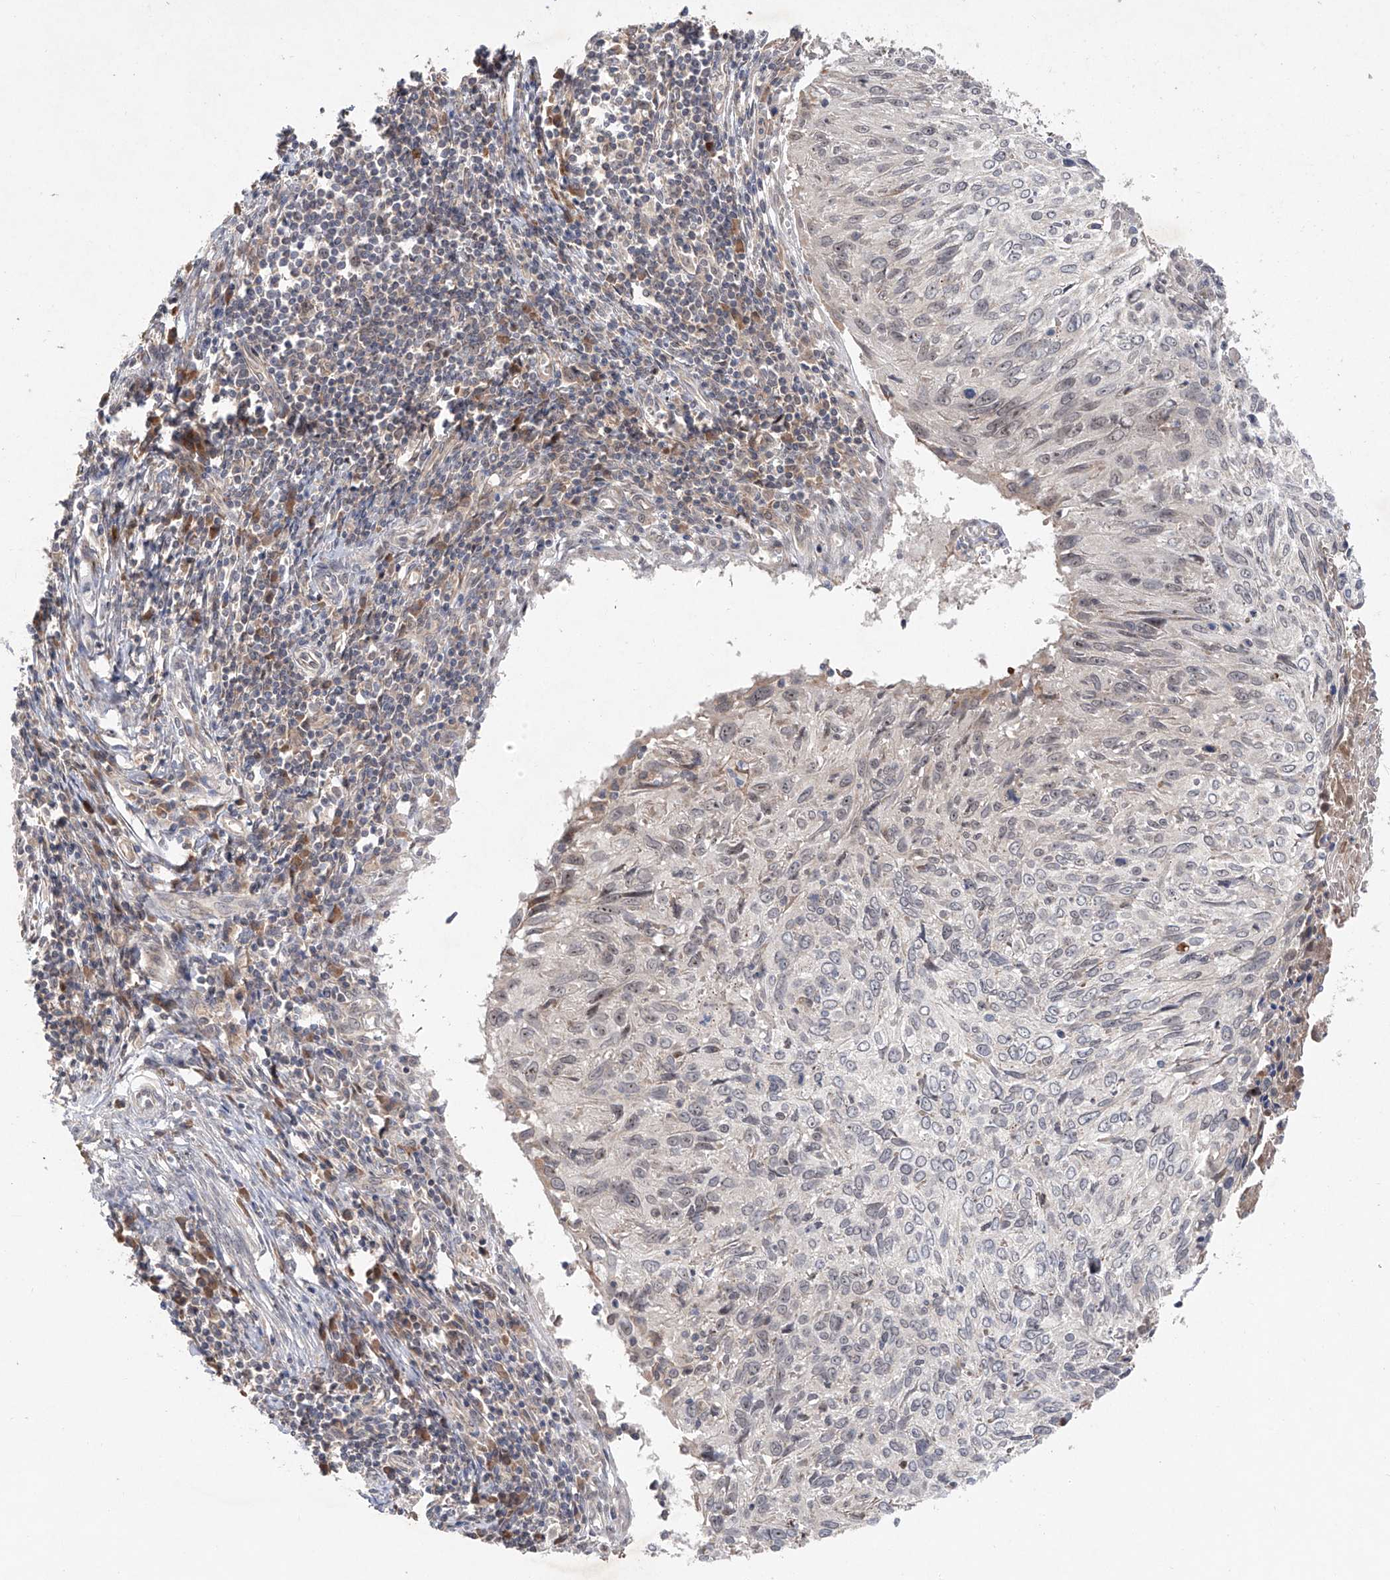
{"staining": {"intensity": "negative", "quantity": "none", "location": "none"}, "tissue": "cervical cancer", "cell_type": "Tumor cells", "image_type": "cancer", "snomed": [{"axis": "morphology", "description": "Squamous cell carcinoma, NOS"}, {"axis": "topography", "description": "Cervix"}], "caption": "Cervical squamous cell carcinoma was stained to show a protein in brown. There is no significant staining in tumor cells.", "gene": "FAM135A", "patient": {"sex": "female", "age": 51}}